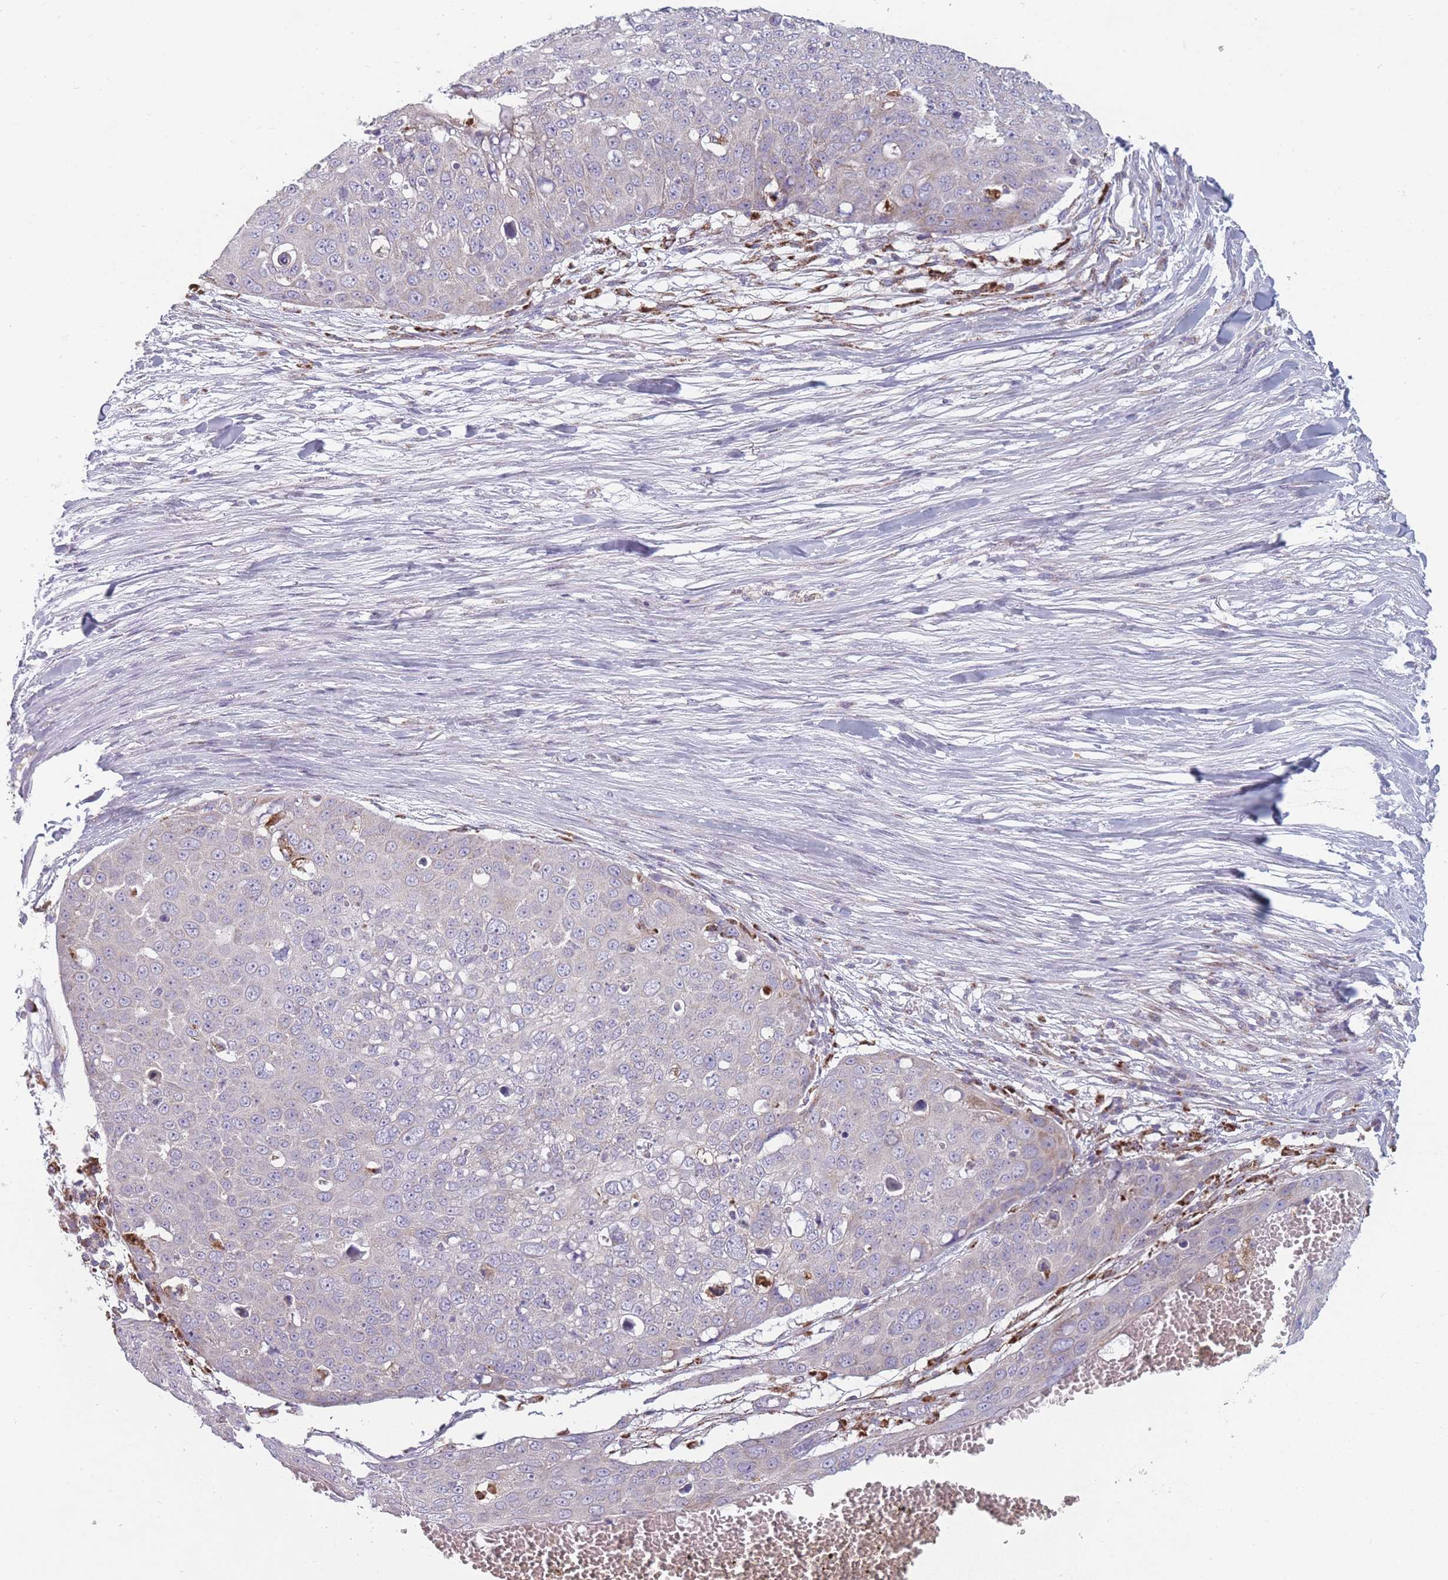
{"staining": {"intensity": "negative", "quantity": "none", "location": "none"}, "tissue": "skin cancer", "cell_type": "Tumor cells", "image_type": "cancer", "snomed": [{"axis": "morphology", "description": "Squamous cell carcinoma, NOS"}, {"axis": "topography", "description": "Skin"}], "caption": "Image shows no protein staining in tumor cells of skin cancer tissue.", "gene": "PEX11B", "patient": {"sex": "male", "age": 71}}